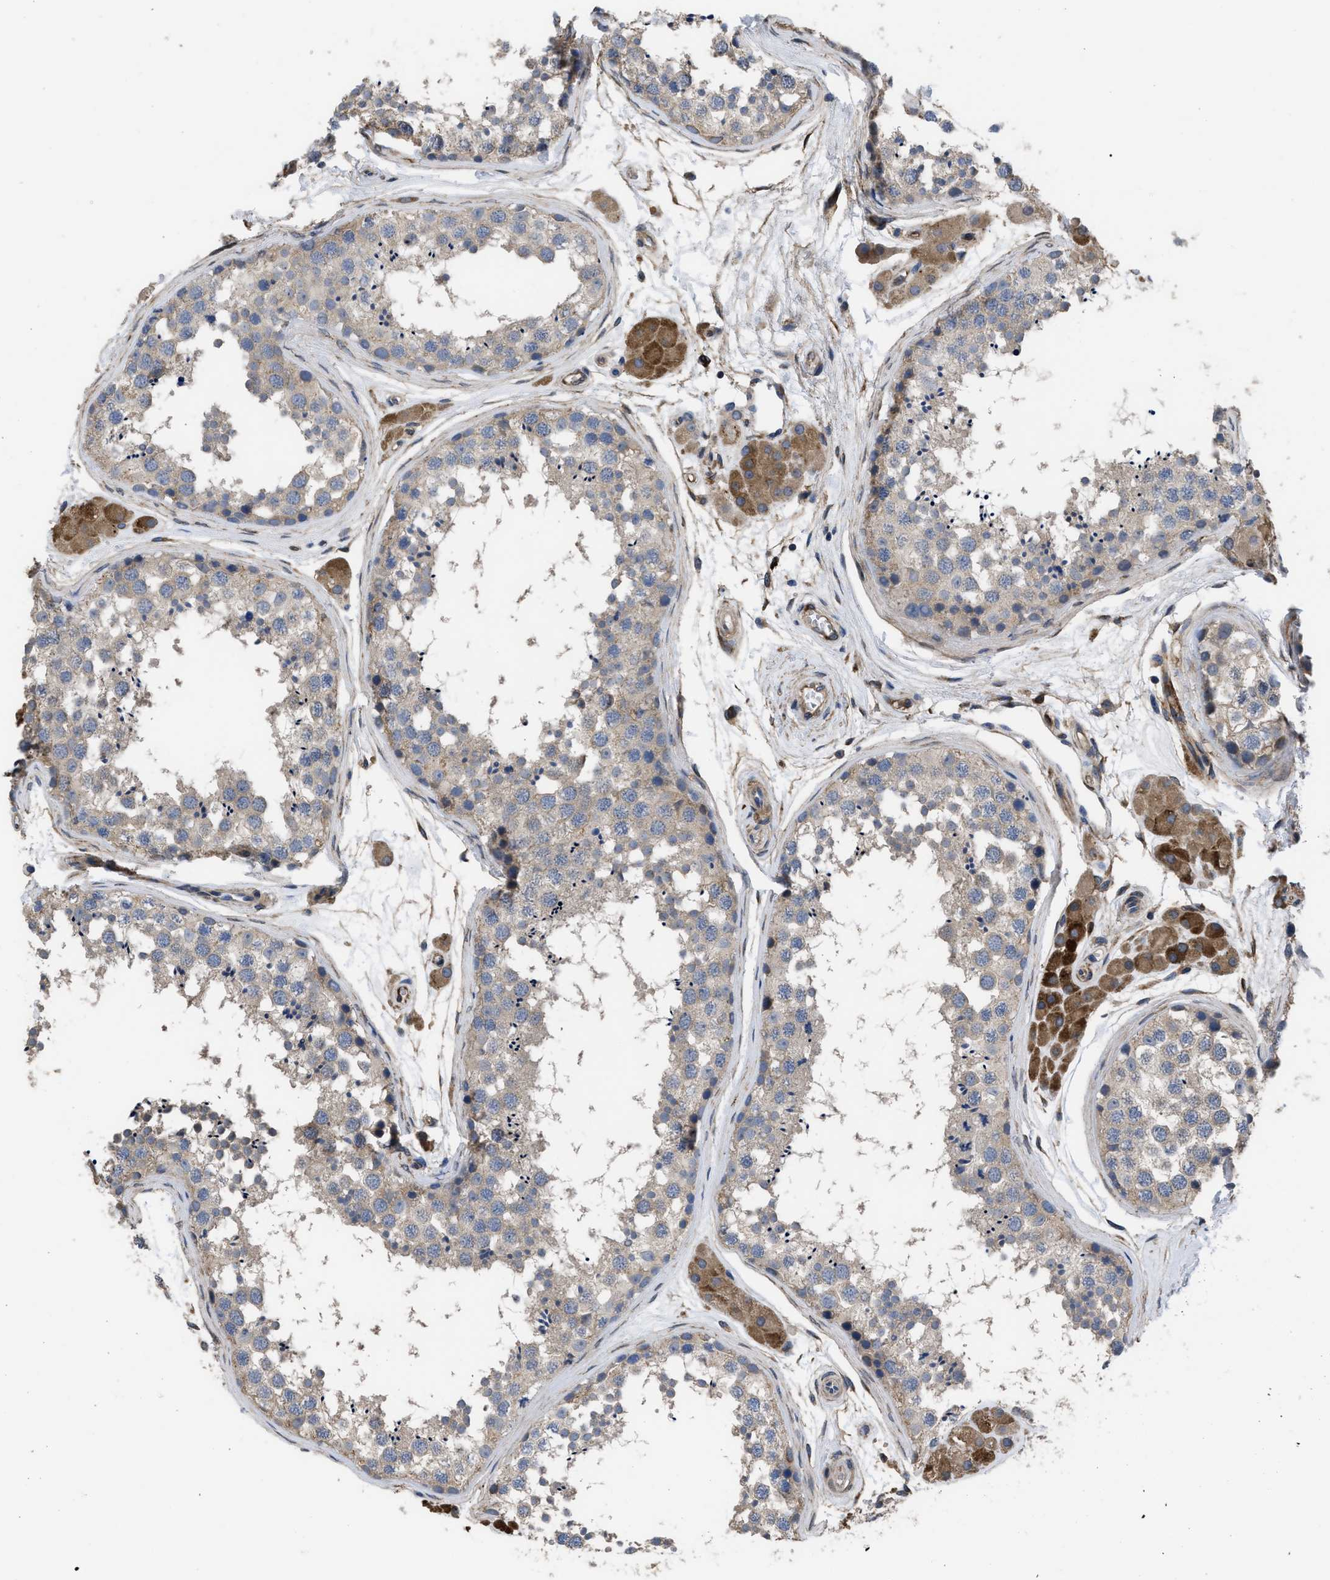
{"staining": {"intensity": "weak", "quantity": "<25%", "location": "cytoplasmic/membranous"}, "tissue": "testis", "cell_type": "Cells in seminiferous ducts", "image_type": "normal", "snomed": [{"axis": "morphology", "description": "Normal tissue, NOS"}, {"axis": "topography", "description": "Testis"}], "caption": "High magnification brightfield microscopy of unremarkable testis stained with DAB (3,3'-diaminobenzidine) (brown) and counterstained with hematoxylin (blue): cells in seminiferous ducts show no significant positivity.", "gene": "SQLE", "patient": {"sex": "male", "age": 56}}